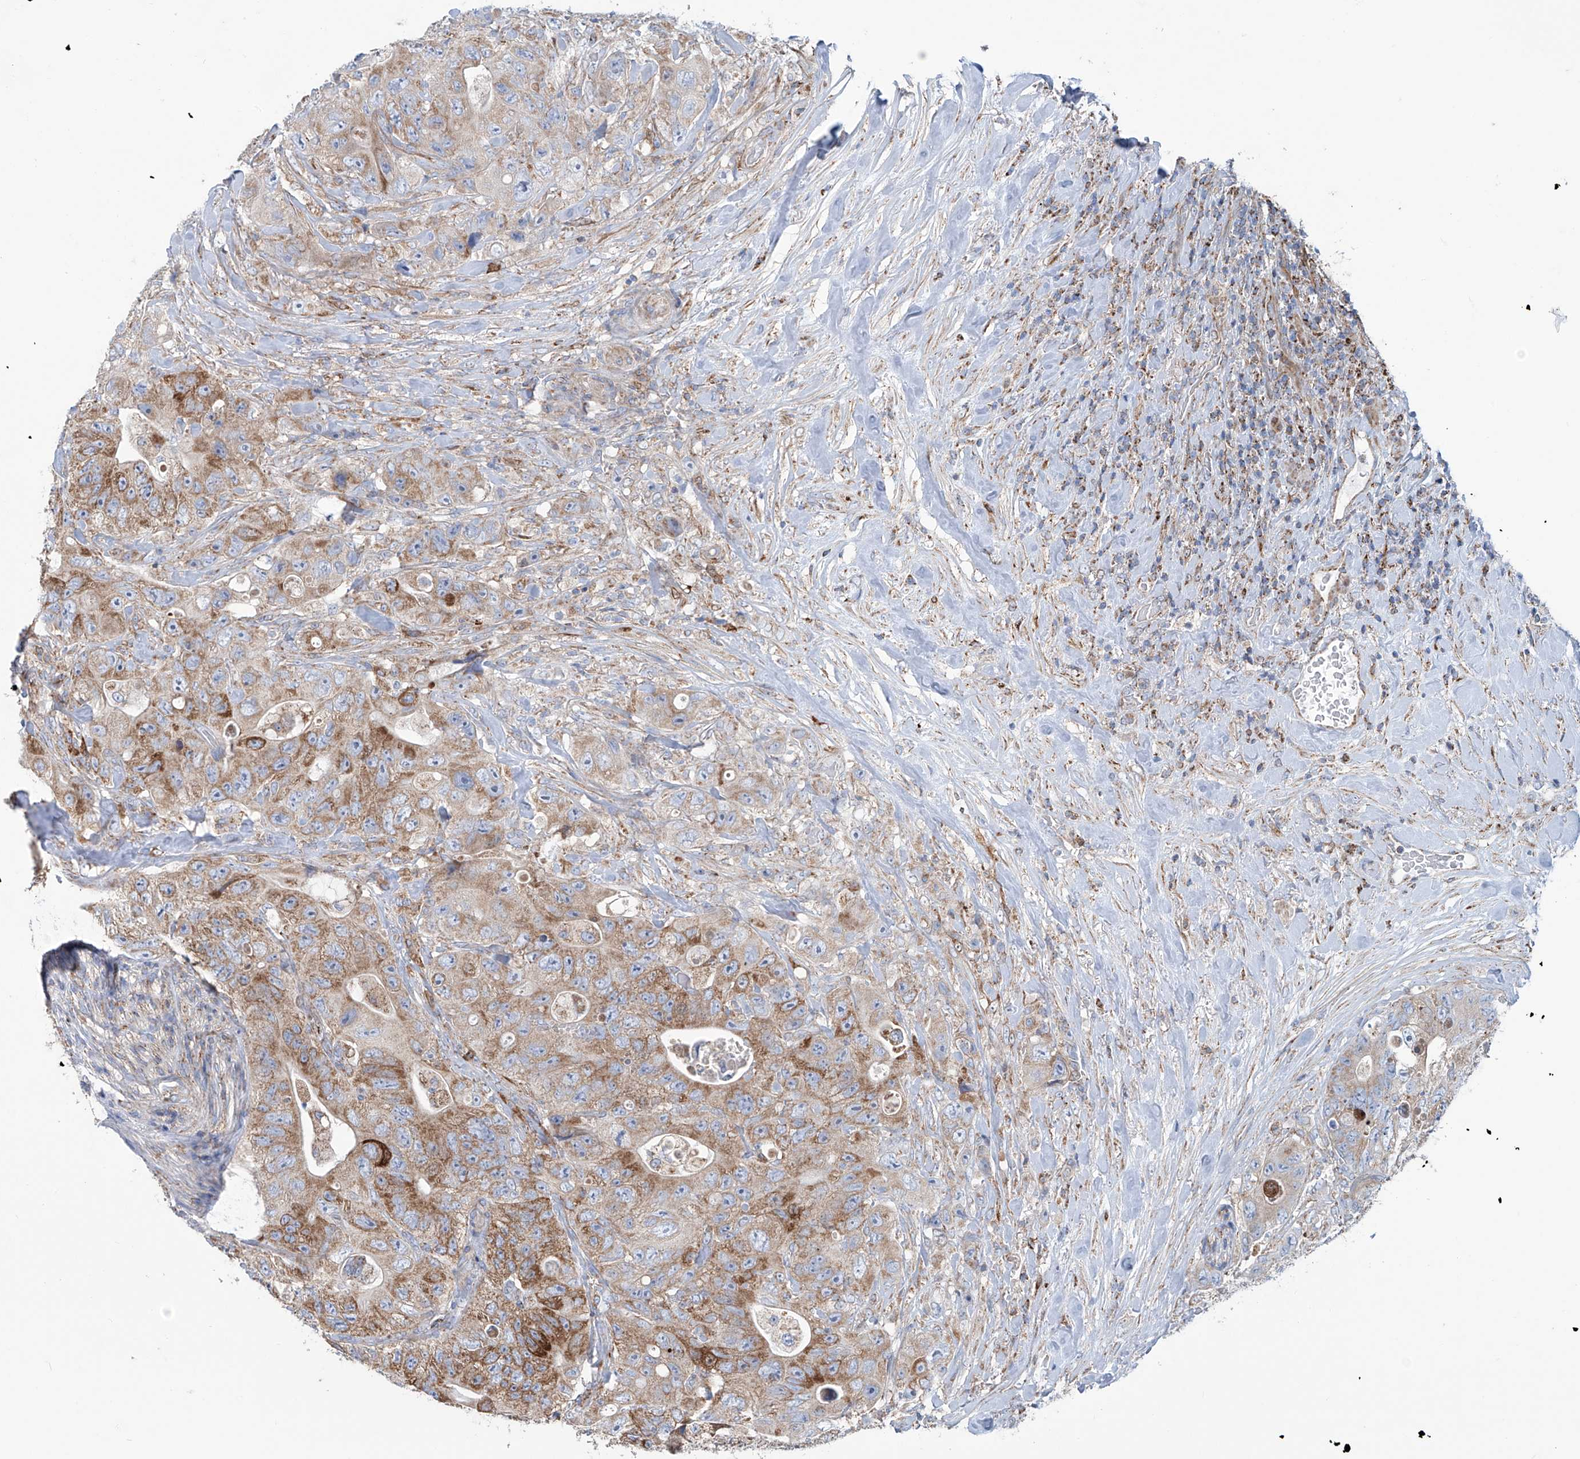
{"staining": {"intensity": "moderate", "quantity": ">75%", "location": "cytoplasmic/membranous"}, "tissue": "colorectal cancer", "cell_type": "Tumor cells", "image_type": "cancer", "snomed": [{"axis": "morphology", "description": "Adenocarcinoma, NOS"}, {"axis": "topography", "description": "Colon"}], "caption": "Brown immunohistochemical staining in colorectal cancer demonstrates moderate cytoplasmic/membranous positivity in about >75% of tumor cells.", "gene": "ALDH6A1", "patient": {"sex": "female", "age": 46}}